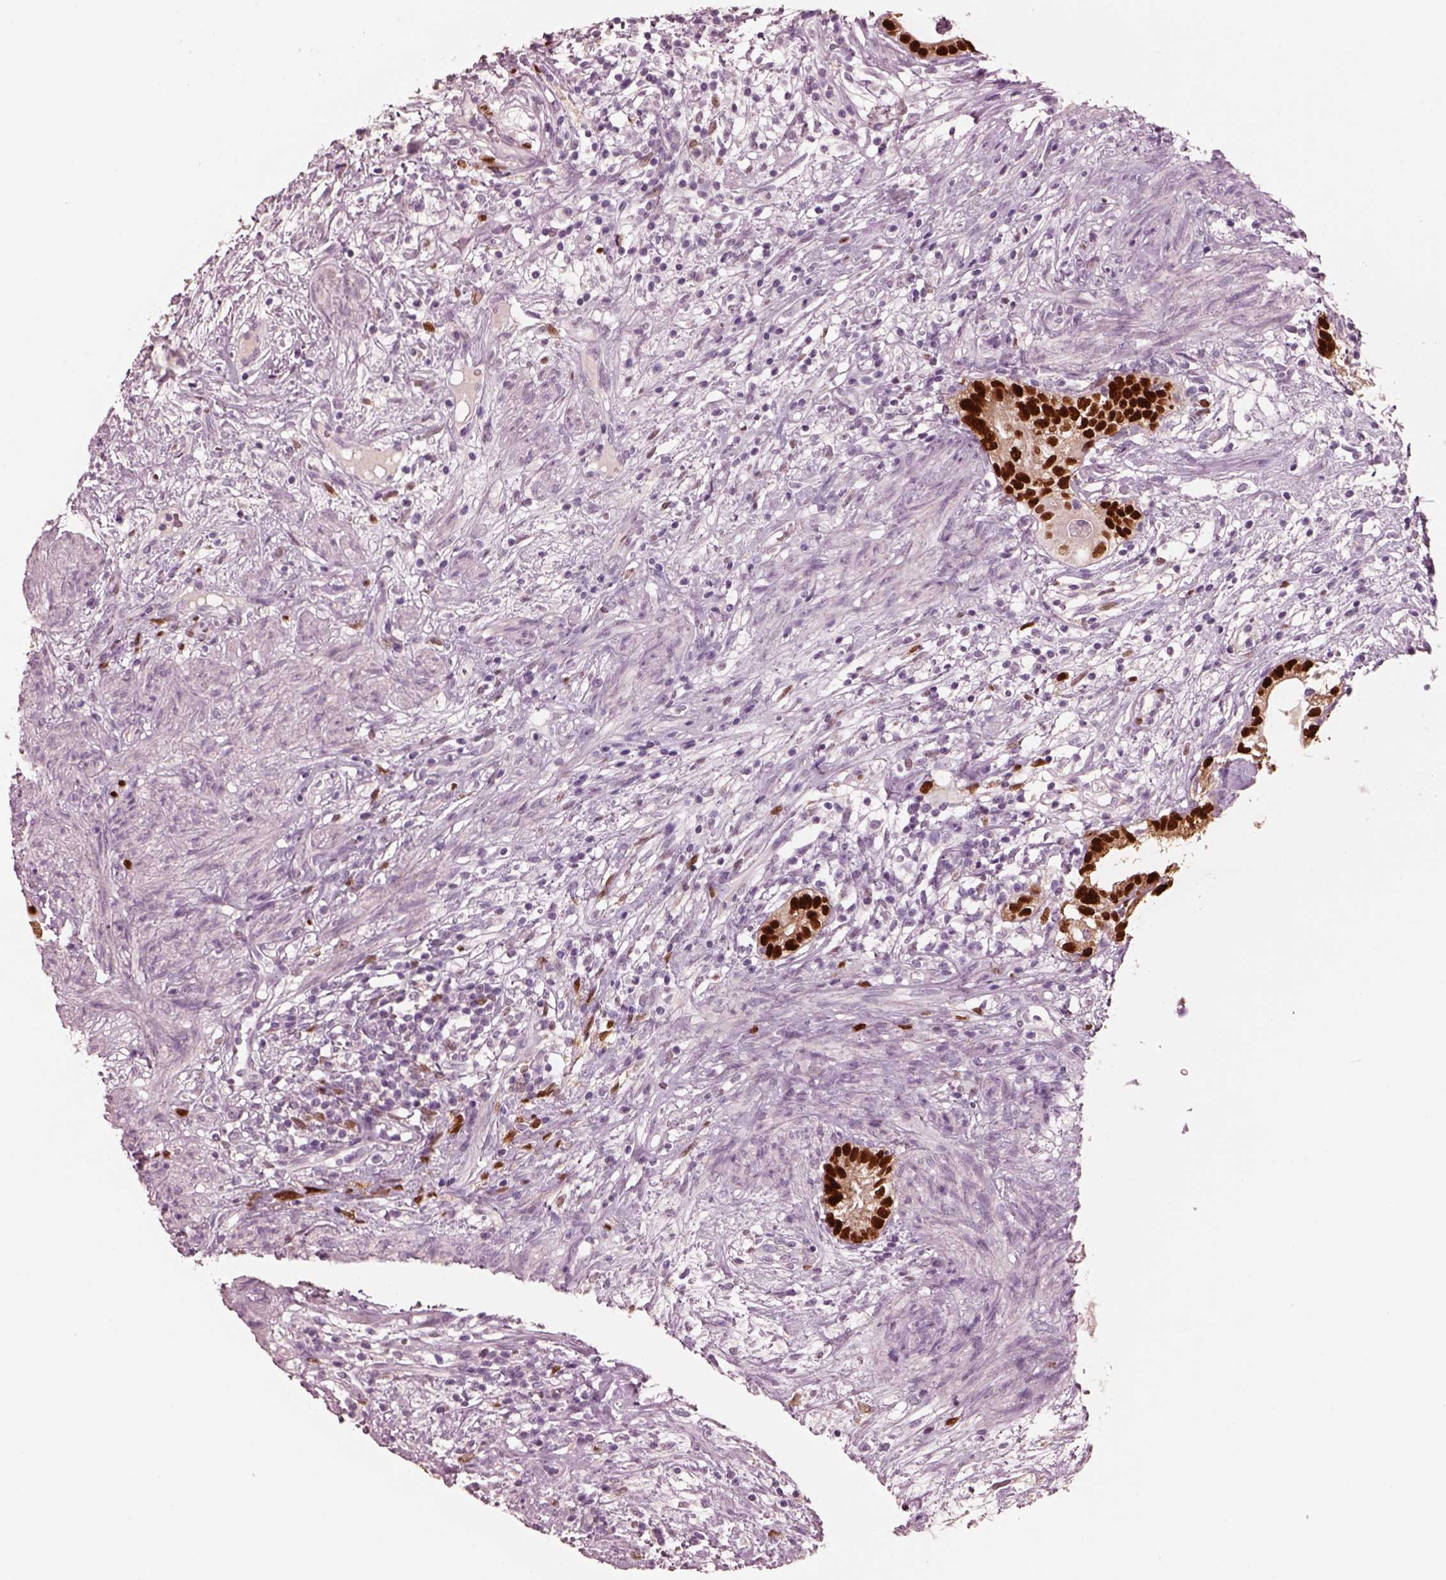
{"staining": {"intensity": "negative", "quantity": "none", "location": "none"}, "tissue": "testis cancer", "cell_type": "Tumor cells", "image_type": "cancer", "snomed": [{"axis": "morphology", "description": "Seminoma, NOS"}, {"axis": "morphology", "description": "Carcinoma, Embryonal, NOS"}, {"axis": "topography", "description": "Testis"}], "caption": "Photomicrograph shows no protein staining in tumor cells of testis seminoma tissue. Brightfield microscopy of immunohistochemistry (IHC) stained with DAB (brown) and hematoxylin (blue), captured at high magnification.", "gene": "SOX9", "patient": {"sex": "male", "age": 41}}